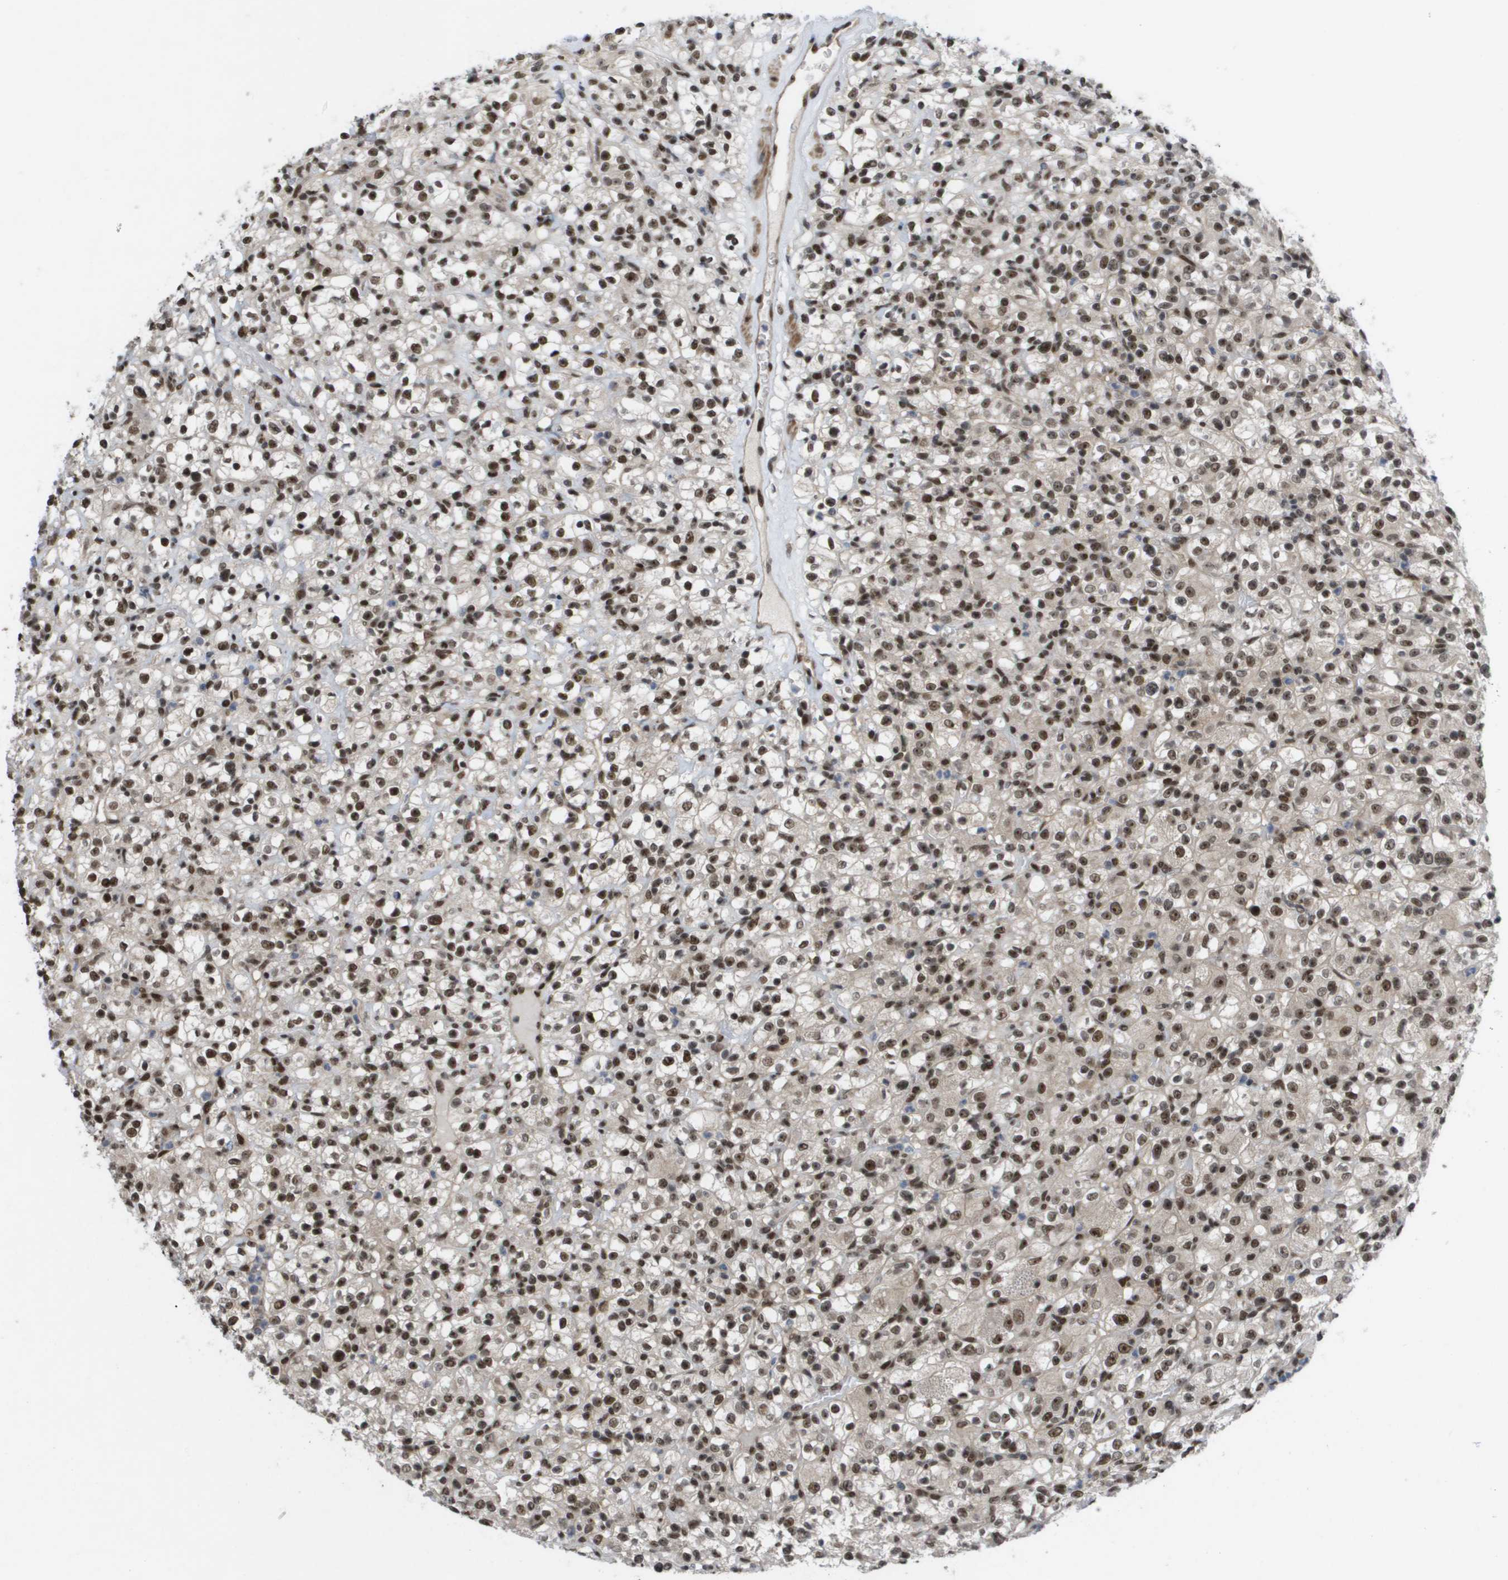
{"staining": {"intensity": "moderate", "quantity": ">75%", "location": "nuclear"}, "tissue": "renal cancer", "cell_type": "Tumor cells", "image_type": "cancer", "snomed": [{"axis": "morphology", "description": "Normal tissue, NOS"}, {"axis": "morphology", "description": "Adenocarcinoma, NOS"}, {"axis": "topography", "description": "Kidney"}], "caption": "Renal adenocarcinoma stained with DAB (3,3'-diaminobenzidine) immunohistochemistry exhibits medium levels of moderate nuclear staining in approximately >75% of tumor cells. (DAB (3,3'-diaminobenzidine) = brown stain, brightfield microscopy at high magnification).", "gene": "CDT1", "patient": {"sex": "female", "age": 72}}